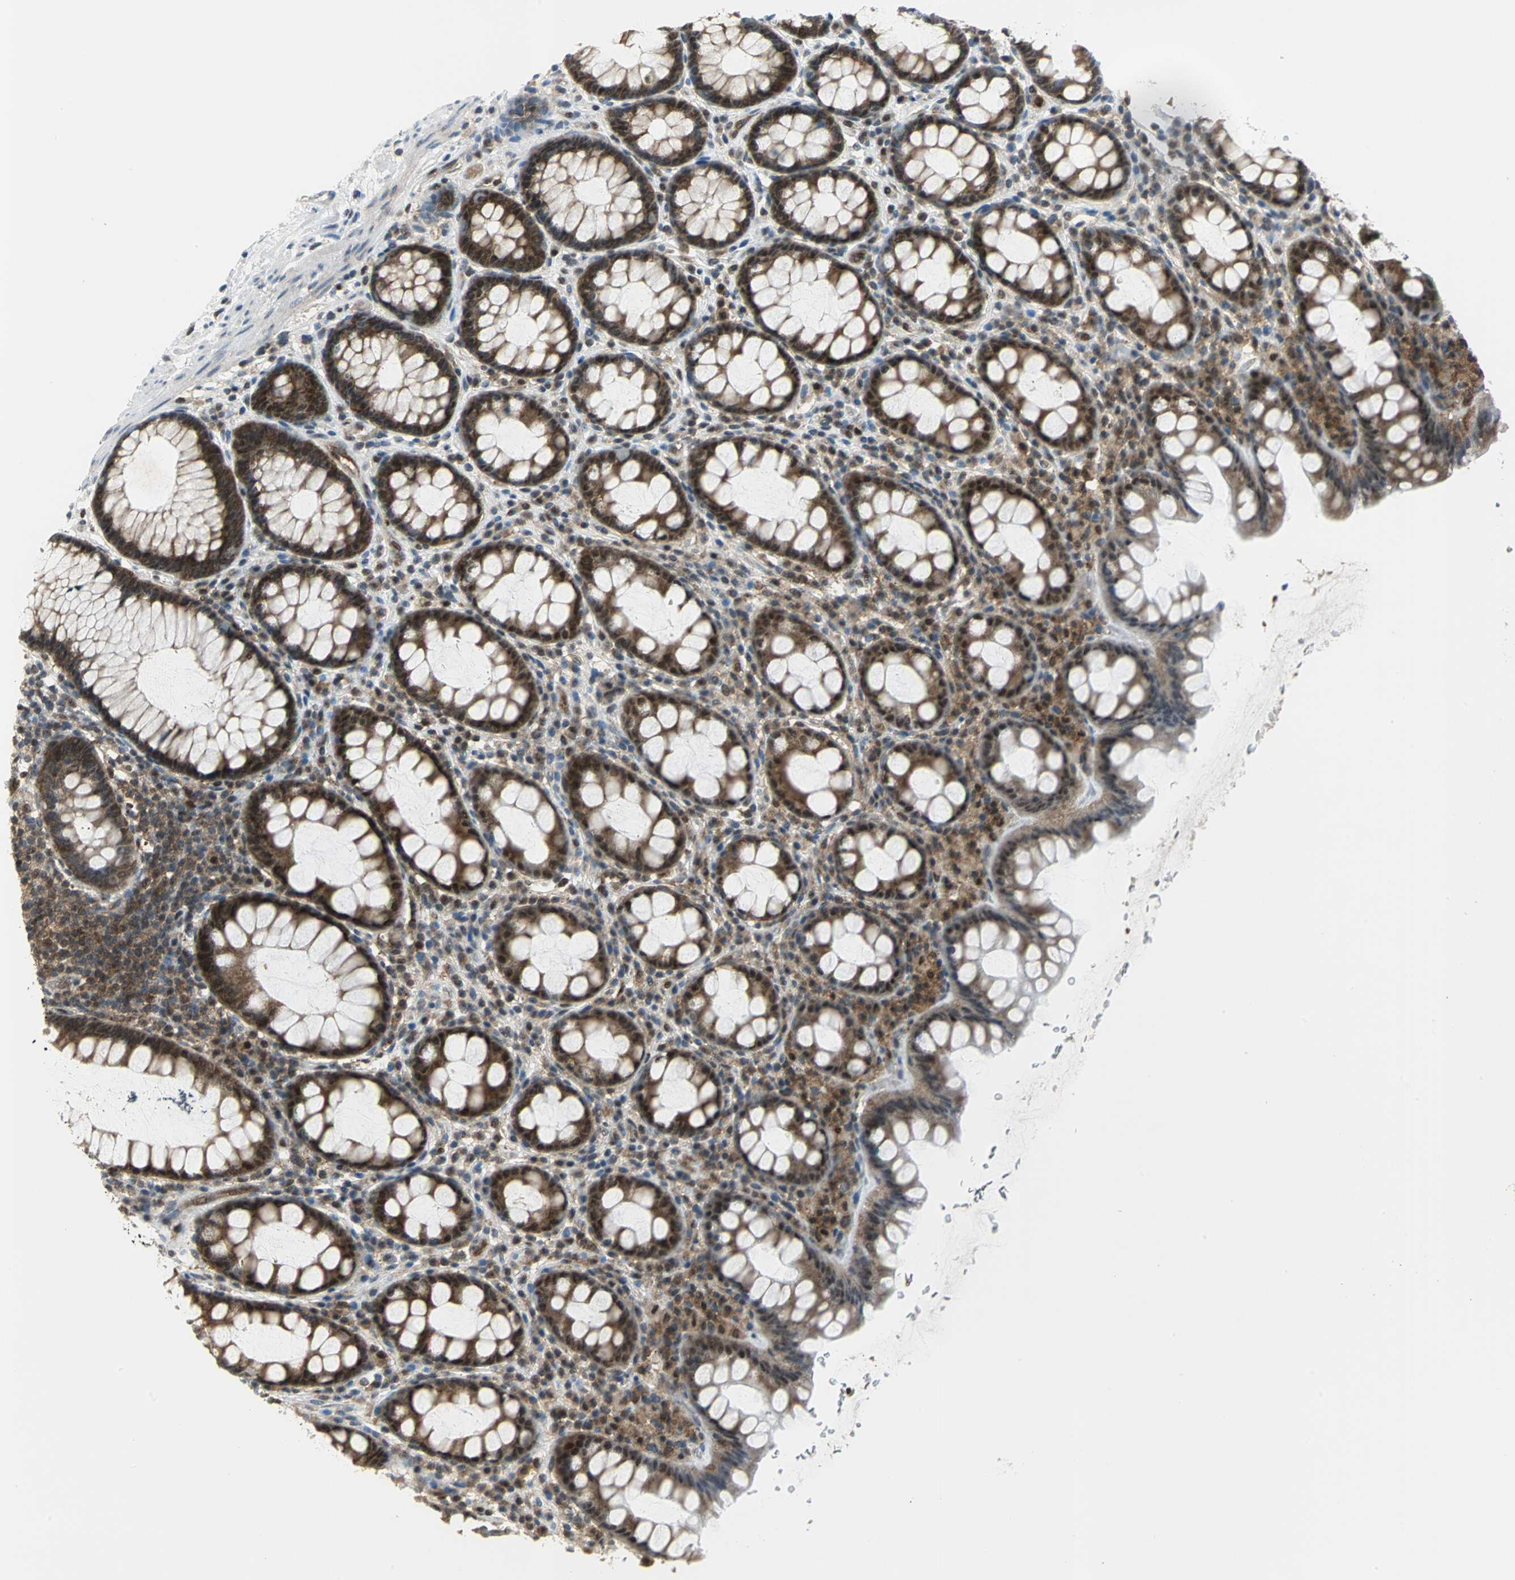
{"staining": {"intensity": "moderate", "quantity": ">75%", "location": "cytoplasmic/membranous,nuclear"}, "tissue": "rectum", "cell_type": "Glandular cells", "image_type": "normal", "snomed": [{"axis": "morphology", "description": "Normal tissue, NOS"}, {"axis": "topography", "description": "Rectum"}], "caption": "Immunohistochemical staining of benign human rectum reveals medium levels of moderate cytoplasmic/membranous,nuclear expression in about >75% of glandular cells.", "gene": "PSMA4", "patient": {"sex": "male", "age": 92}}